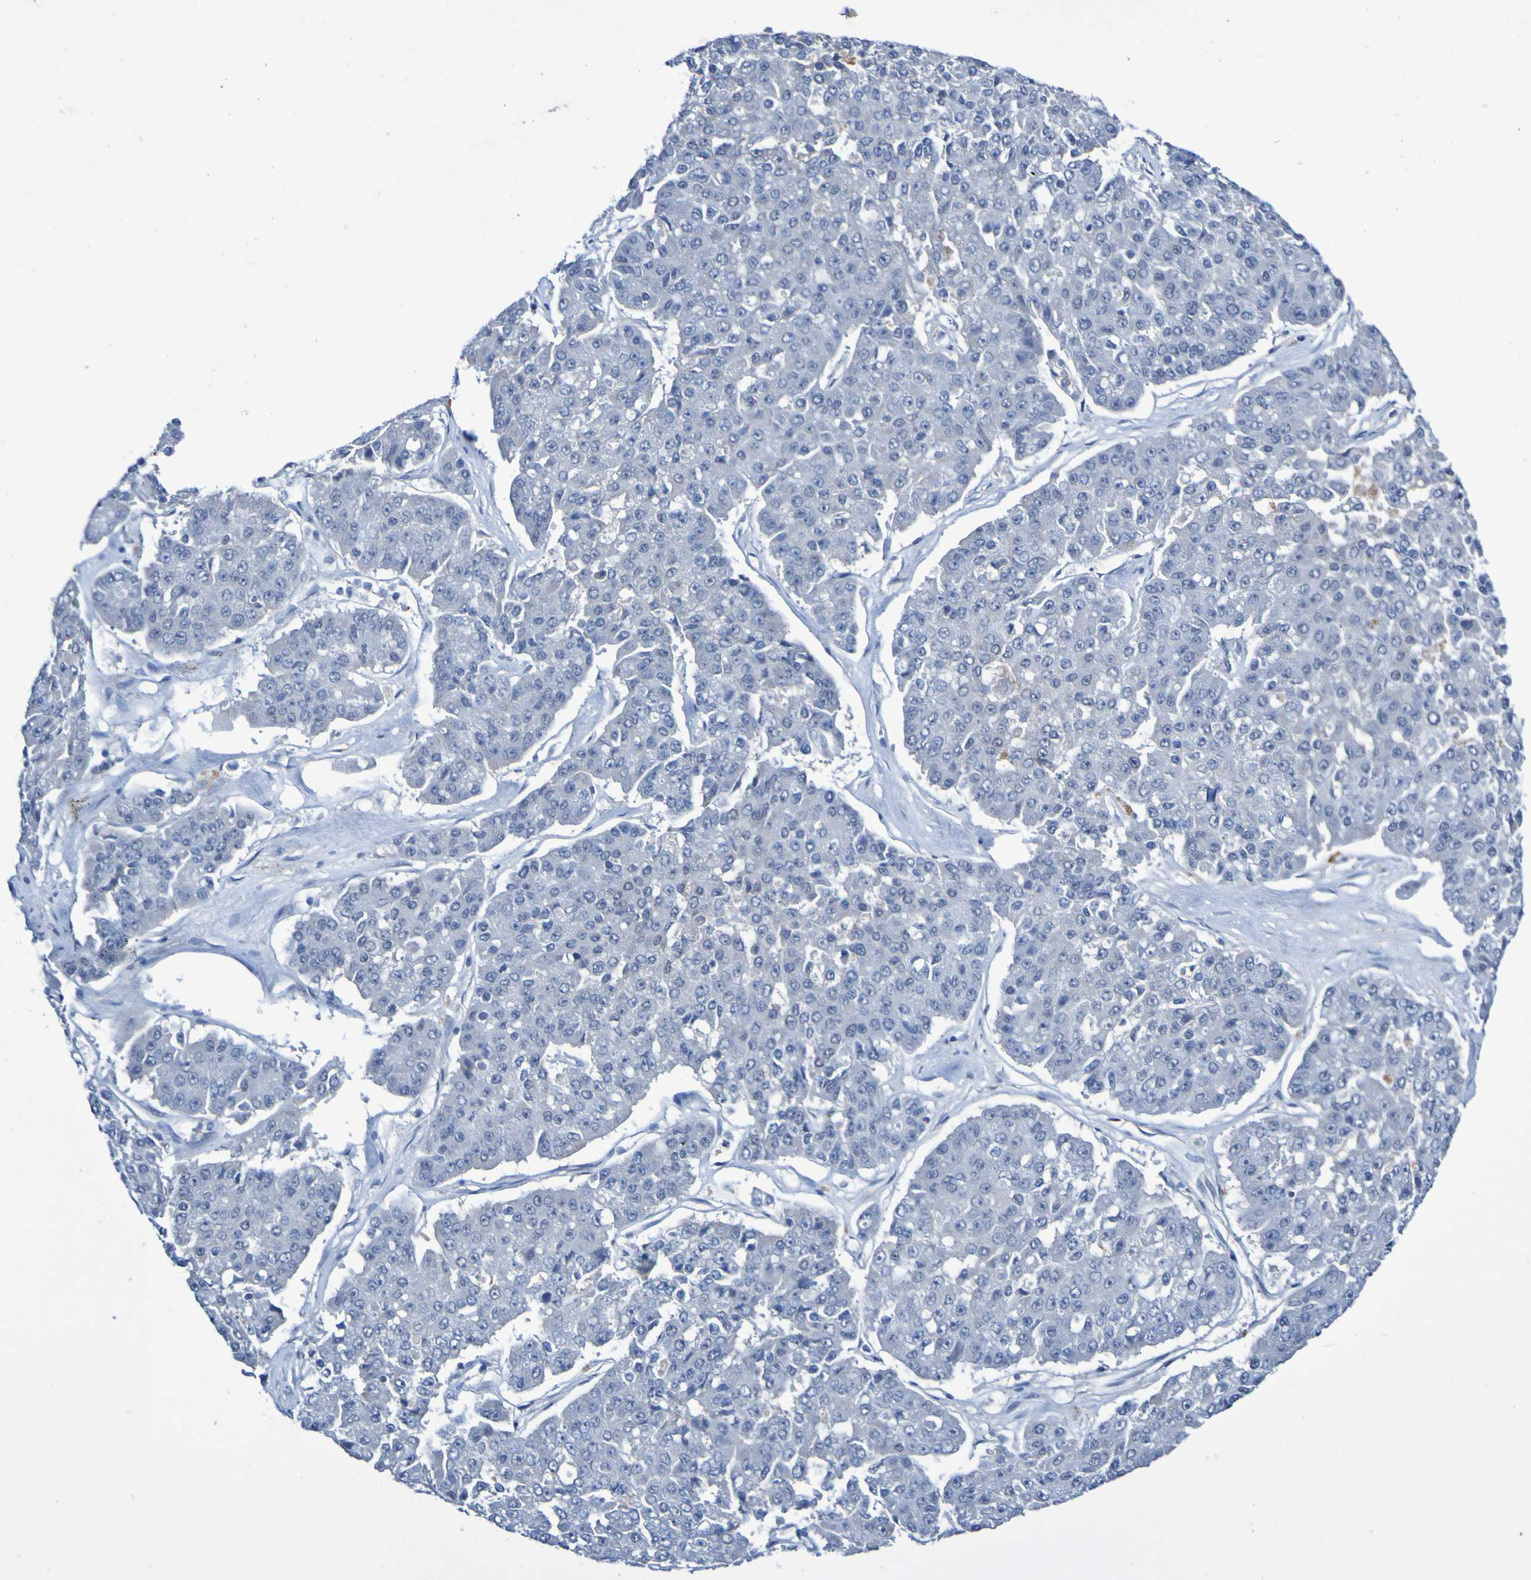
{"staining": {"intensity": "negative", "quantity": "none", "location": "none"}, "tissue": "pancreatic cancer", "cell_type": "Tumor cells", "image_type": "cancer", "snomed": [{"axis": "morphology", "description": "Adenocarcinoma, NOS"}, {"axis": "topography", "description": "Pancreas"}], "caption": "Immunohistochemistry (IHC) image of neoplastic tissue: adenocarcinoma (pancreatic) stained with DAB (3,3'-diaminobenzidine) displays no significant protein expression in tumor cells. The staining was performed using DAB to visualize the protein expression in brown, while the nuclei were stained in blue with hematoxylin (Magnification: 20x).", "gene": "PCGF1", "patient": {"sex": "male", "age": 50}}